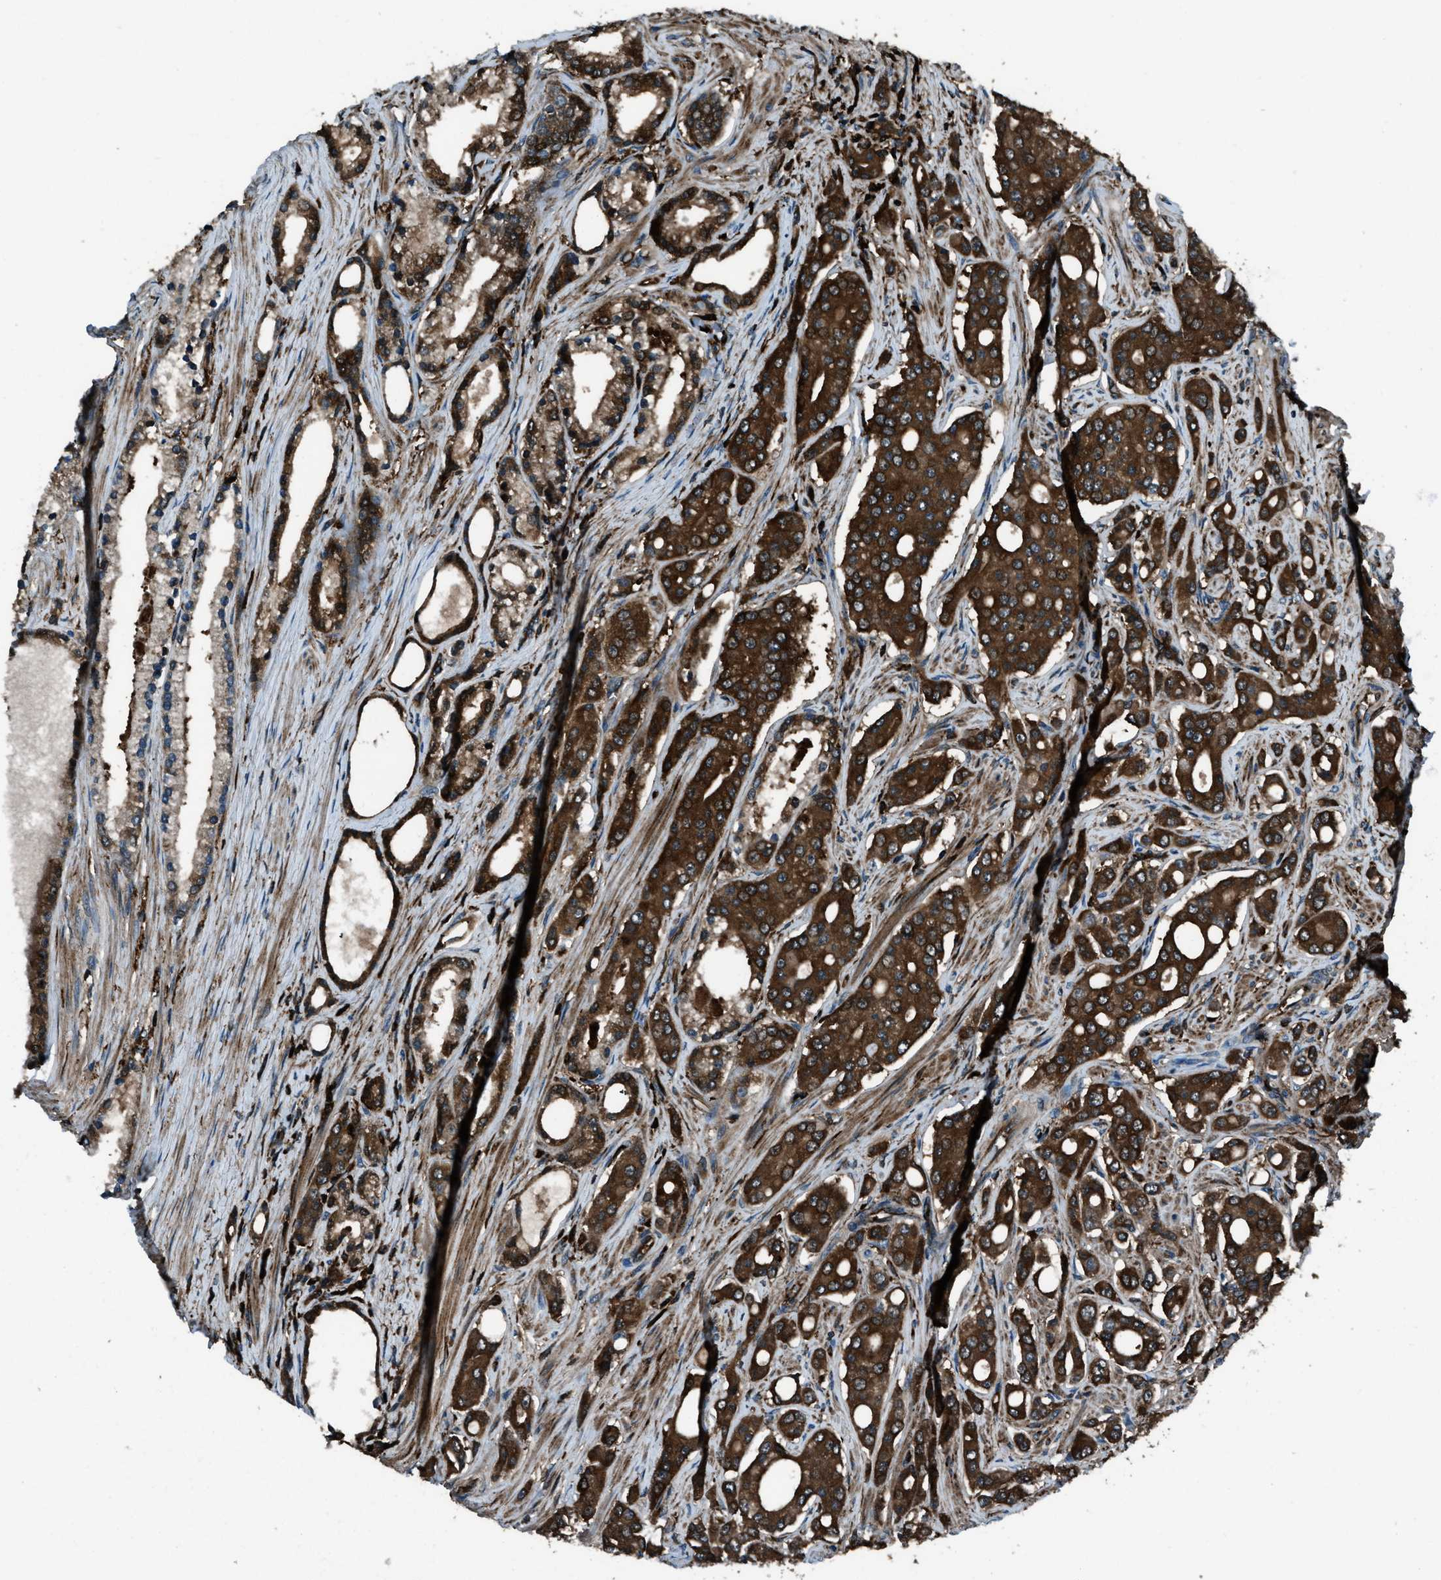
{"staining": {"intensity": "strong", "quantity": ">75%", "location": "cytoplasmic/membranous"}, "tissue": "prostate cancer", "cell_type": "Tumor cells", "image_type": "cancer", "snomed": [{"axis": "morphology", "description": "Adenocarcinoma, High grade"}, {"axis": "topography", "description": "Prostate"}], "caption": "Prostate cancer (high-grade adenocarcinoma) stained for a protein (brown) demonstrates strong cytoplasmic/membranous positive expression in approximately >75% of tumor cells.", "gene": "SNX30", "patient": {"sex": "male", "age": 71}}